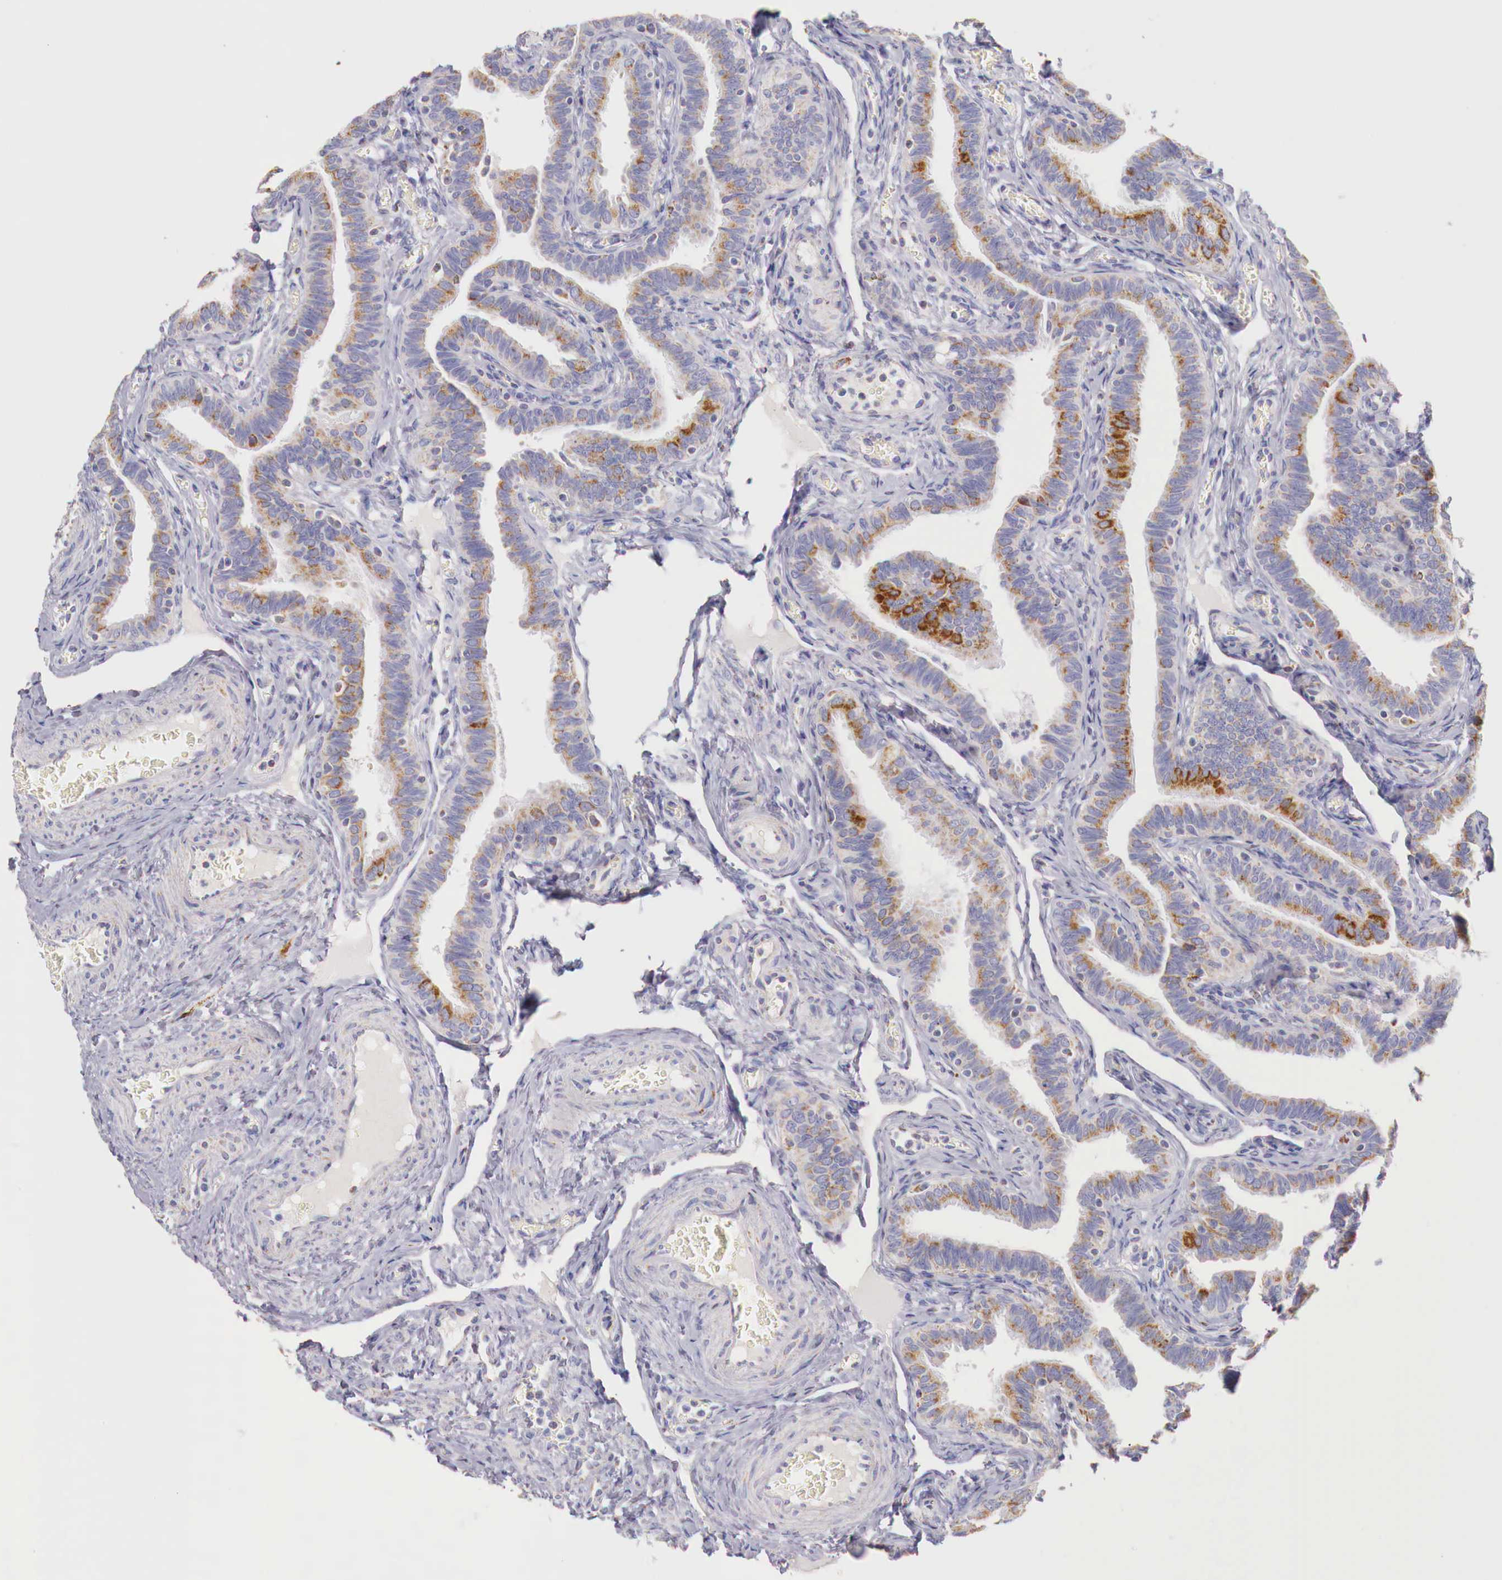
{"staining": {"intensity": "moderate", "quantity": ">75%", "location": "cytoplasmic/membranous"}, "tissue": "fallopian tube", "cell_type": "Glandular cells", "image_type": "normal", "snomed": [{"axis": "morphology", "description": "Normal tissue, NOS"}, {"axis": "topography", "description": "Fallopian tube"}], "caption": "An immunohistochemistry micrograph of unremarkable tissue is shown. Protein staining in brown labels moderate cytoplasmic/membranous positivity in fallopian tube within glandular cells. (DAB (3,3'-diaminobenzidine) IHC, brown staining for protein, blue staining for nuclei).", "gene": "IDH3G", "patient": {"sex": "female", "age": 38}}